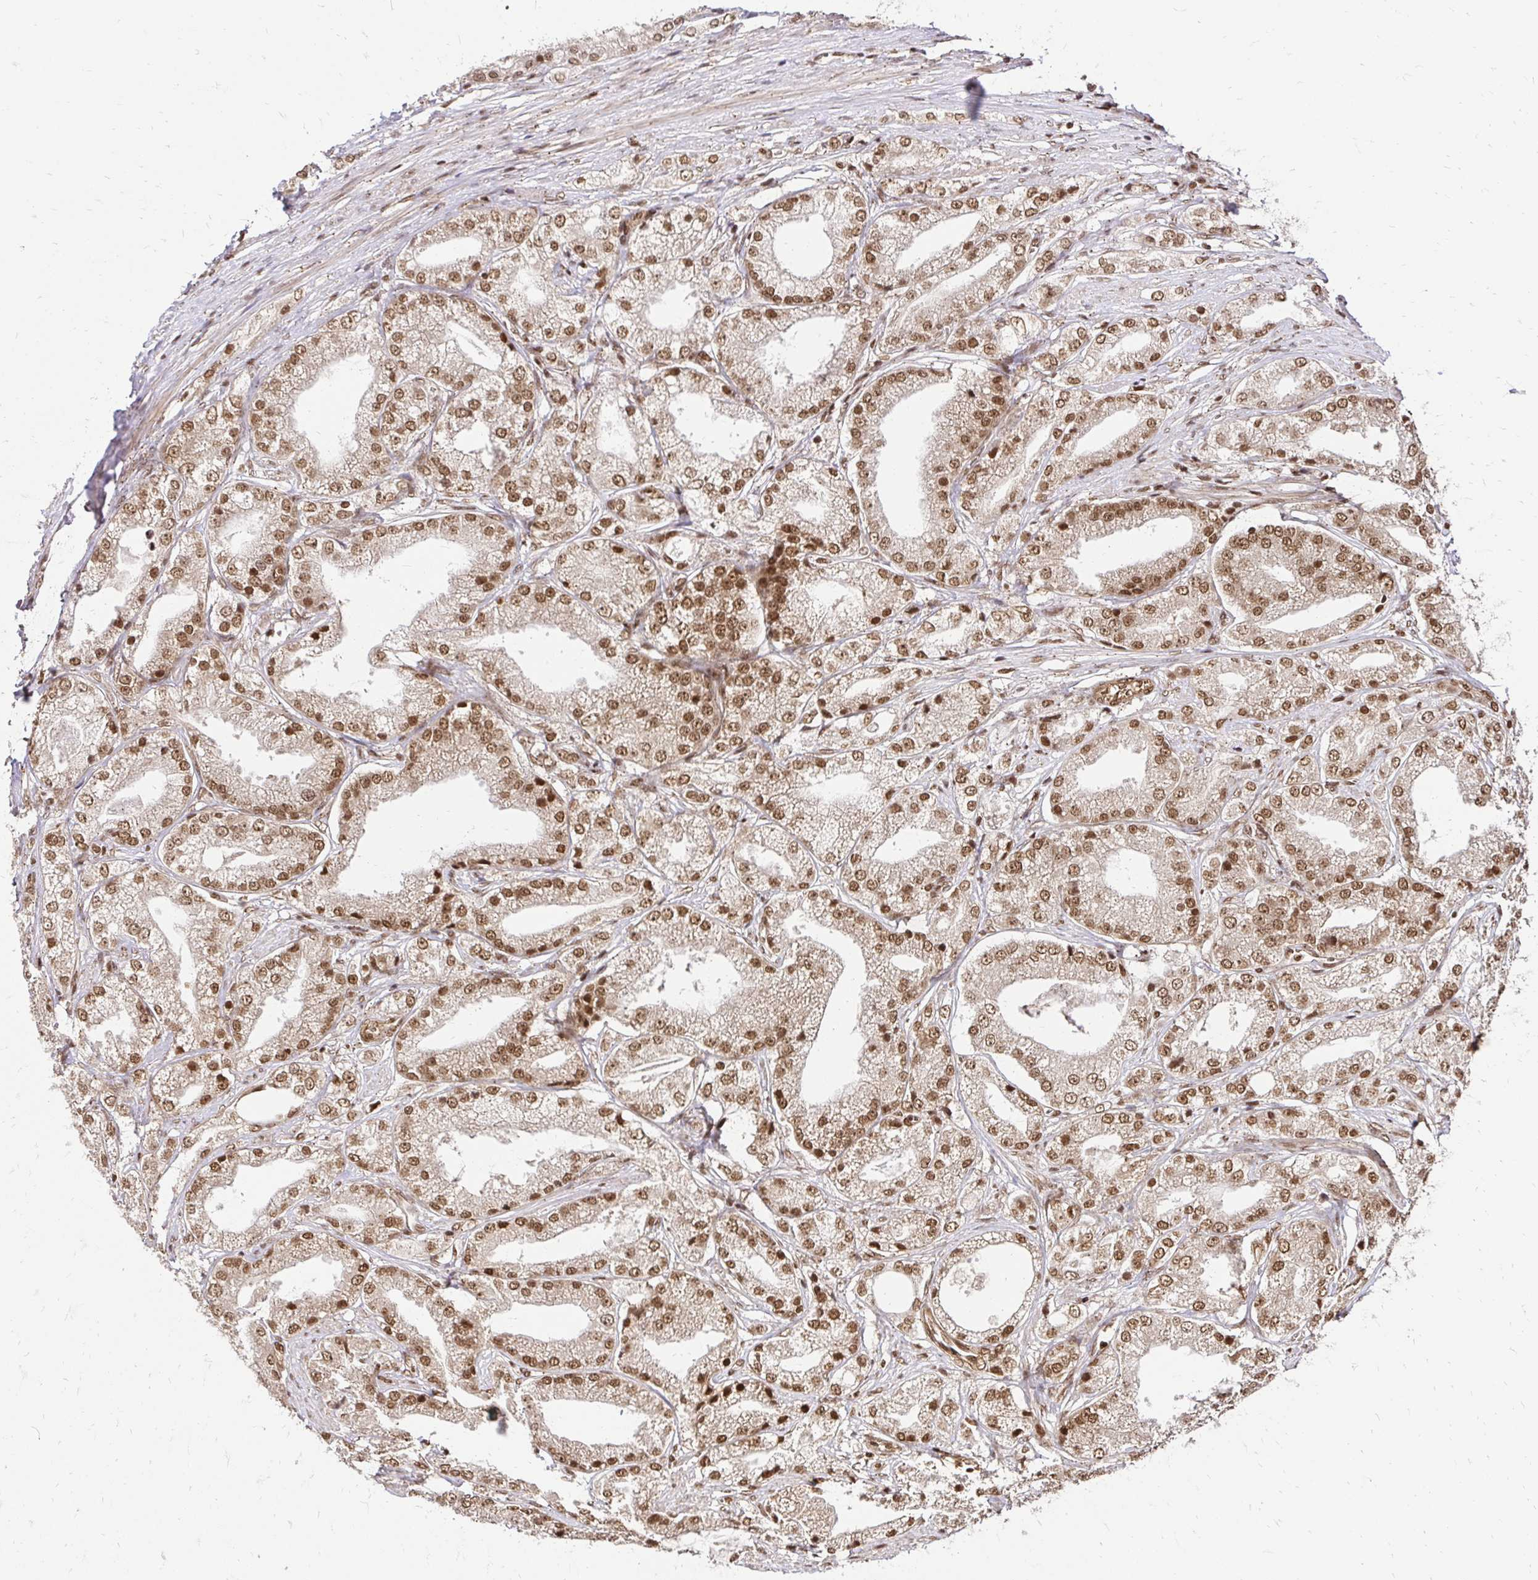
{"staining": {"intensity": "moderate", "quantity": ">75%", "location": "cytoplasmic/membranous,nuclear"}, "tissue": "prostate cancer", "cell_type": "Tumor cells", "image_type": "cancer", "snomed": [{"axis": "morphology", "description": "Adenocarcinoma, High grade"}, {"axis": "topography", "description": "Prostate"}], "caption": "The micrograph displays a brown stain indicating the presence of a protein in the cytoplasmic/membranous and nuclear of tumor cells in prostate adenocarcinoma (high-grade).", "gene": "GLYR1", "patient": {"sex": "male", "age": 61}}